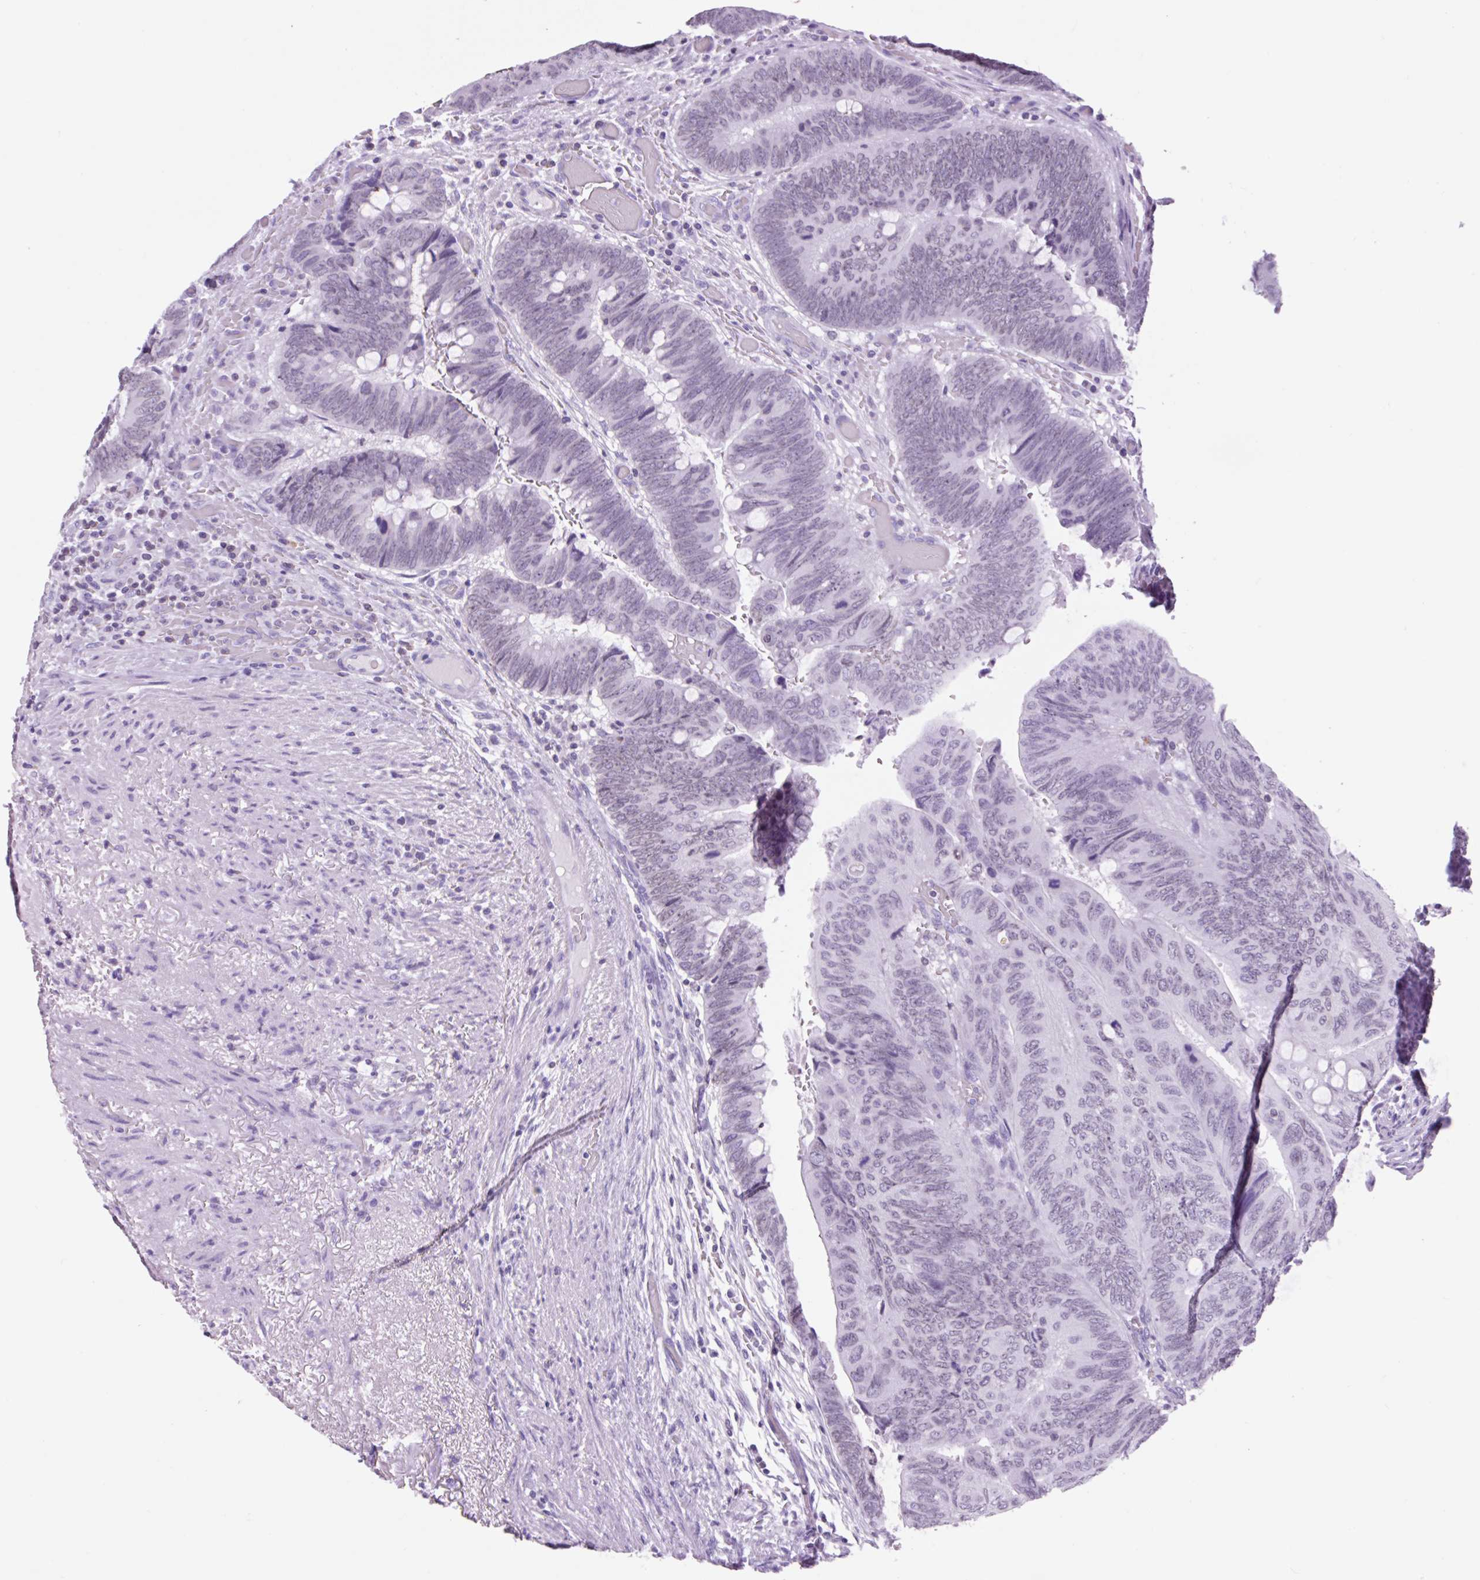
{"staining": {"intensity": "weak", "quantity": "<25%", "location": "cytoplasmic/membranous,nuclear"}, "tissue": "colorectal cancer", "cell_type": "Tumor cells", "image_type": "cancer", "snomed": [{"axis": "morphology", "description": "Normal tissue, NOS"}, {"axis": "morphology", "description": "Adenocarcinoma, NOS"}, {"axis": "topography", "description": "Rectum"}, {"axis": "topography", "description": "Peripheral nerve tissue"}], "caption": "This image is of colorectal cancer (adenocarcinoma) stained with immunohistochemistry to label a protein in brown with the nuclei are counter-stained blue. There is no positivity in tumor cells.", "gene": "VPREB1", "patient": {"sex": "male", "age": 92}}